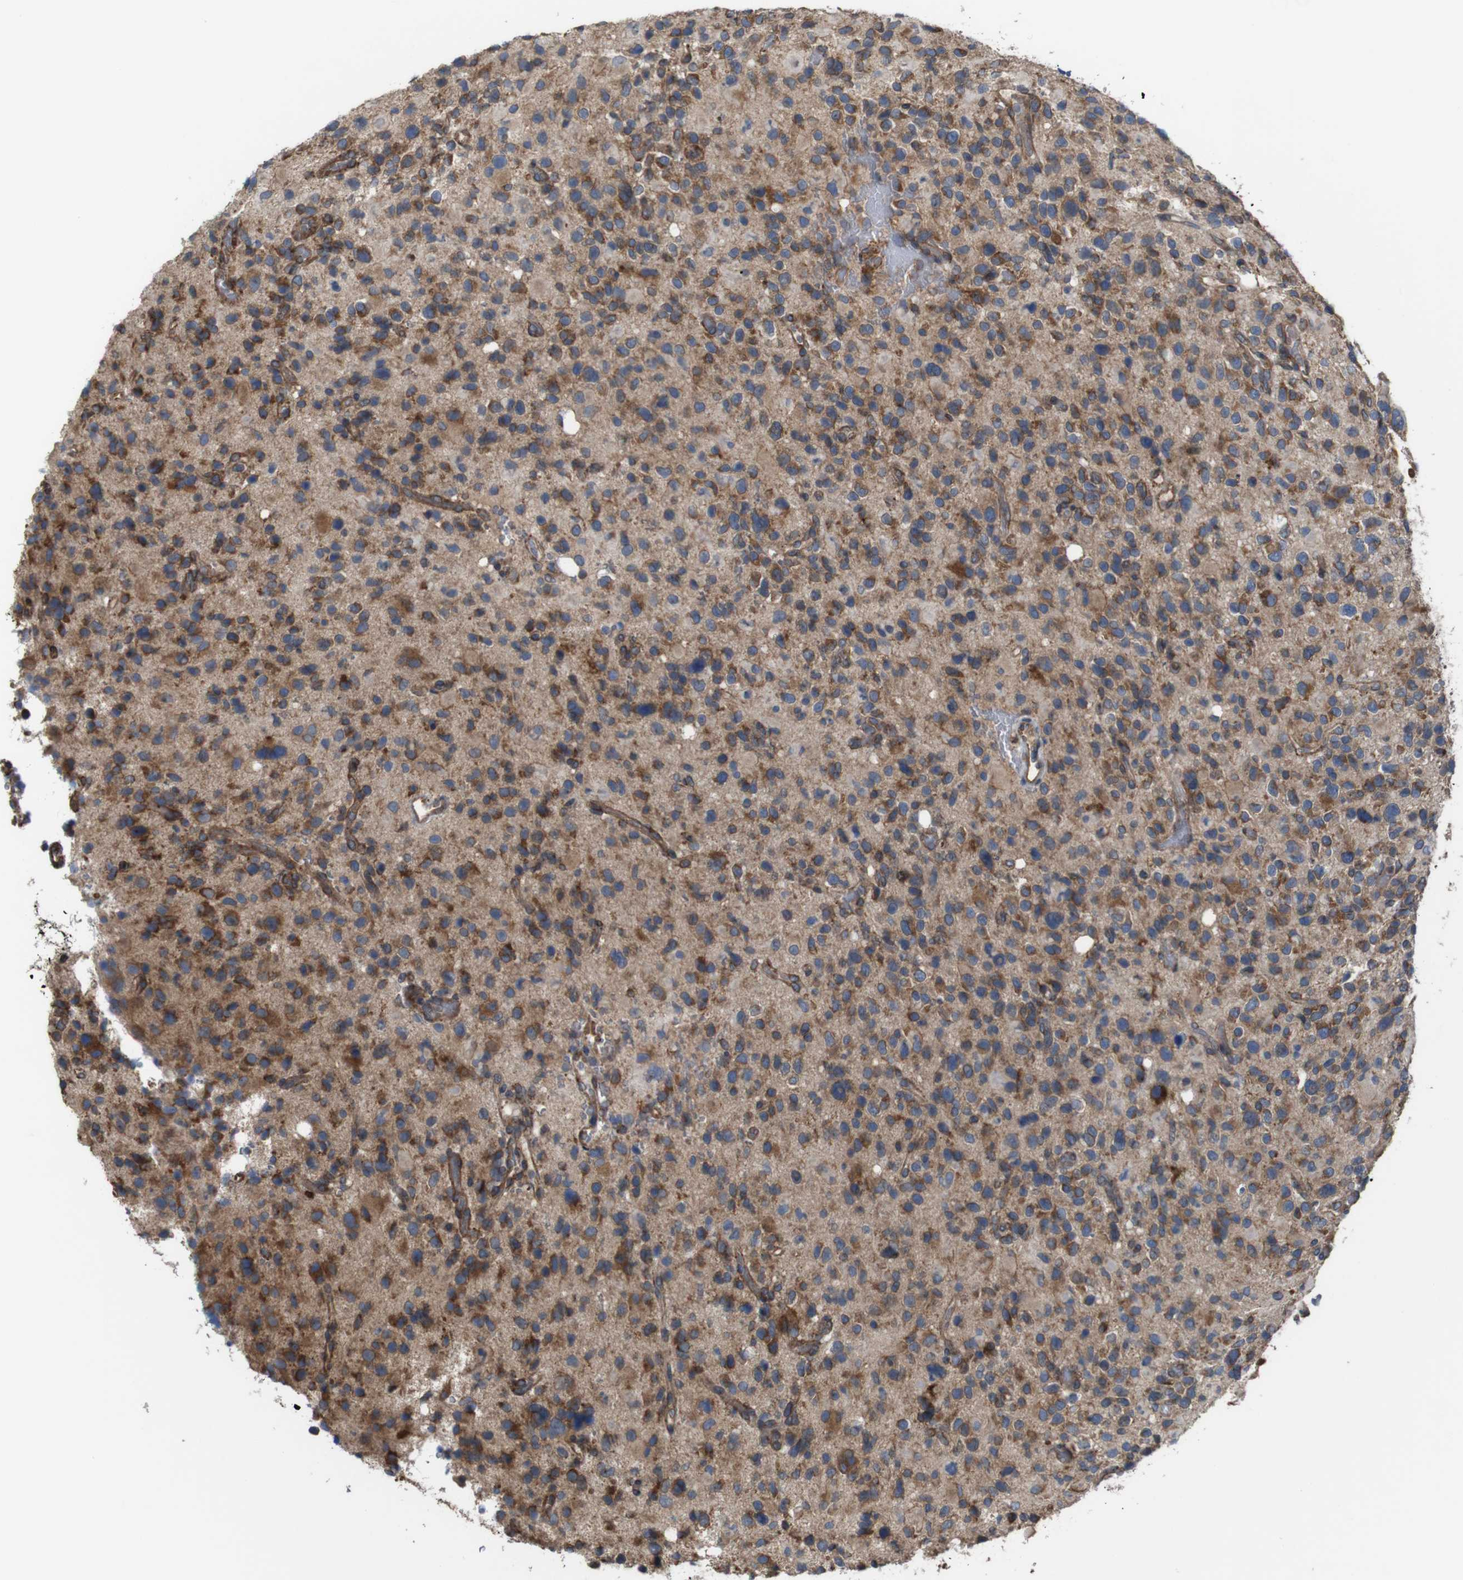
{"staining": {"intensity": "moderate", "quantity": ">75%", "location": "cytoplasmic/membranous"}, "tissue": "glioma", "cell_type": "Tumor cells", "image_type": "cancer", "snomed": [{"axis": "morphology", "description": "Glioma, malignant, High grade"}, {"axis": "topography", "description": "Brain"}], "caption": "Protein expression analysis of glioma reveals moderate cytoplasmic/membranous expression in about >75% of tumor cells.", "gene": "UGGT1", "patient": {"sex": "male", "age": 48}}